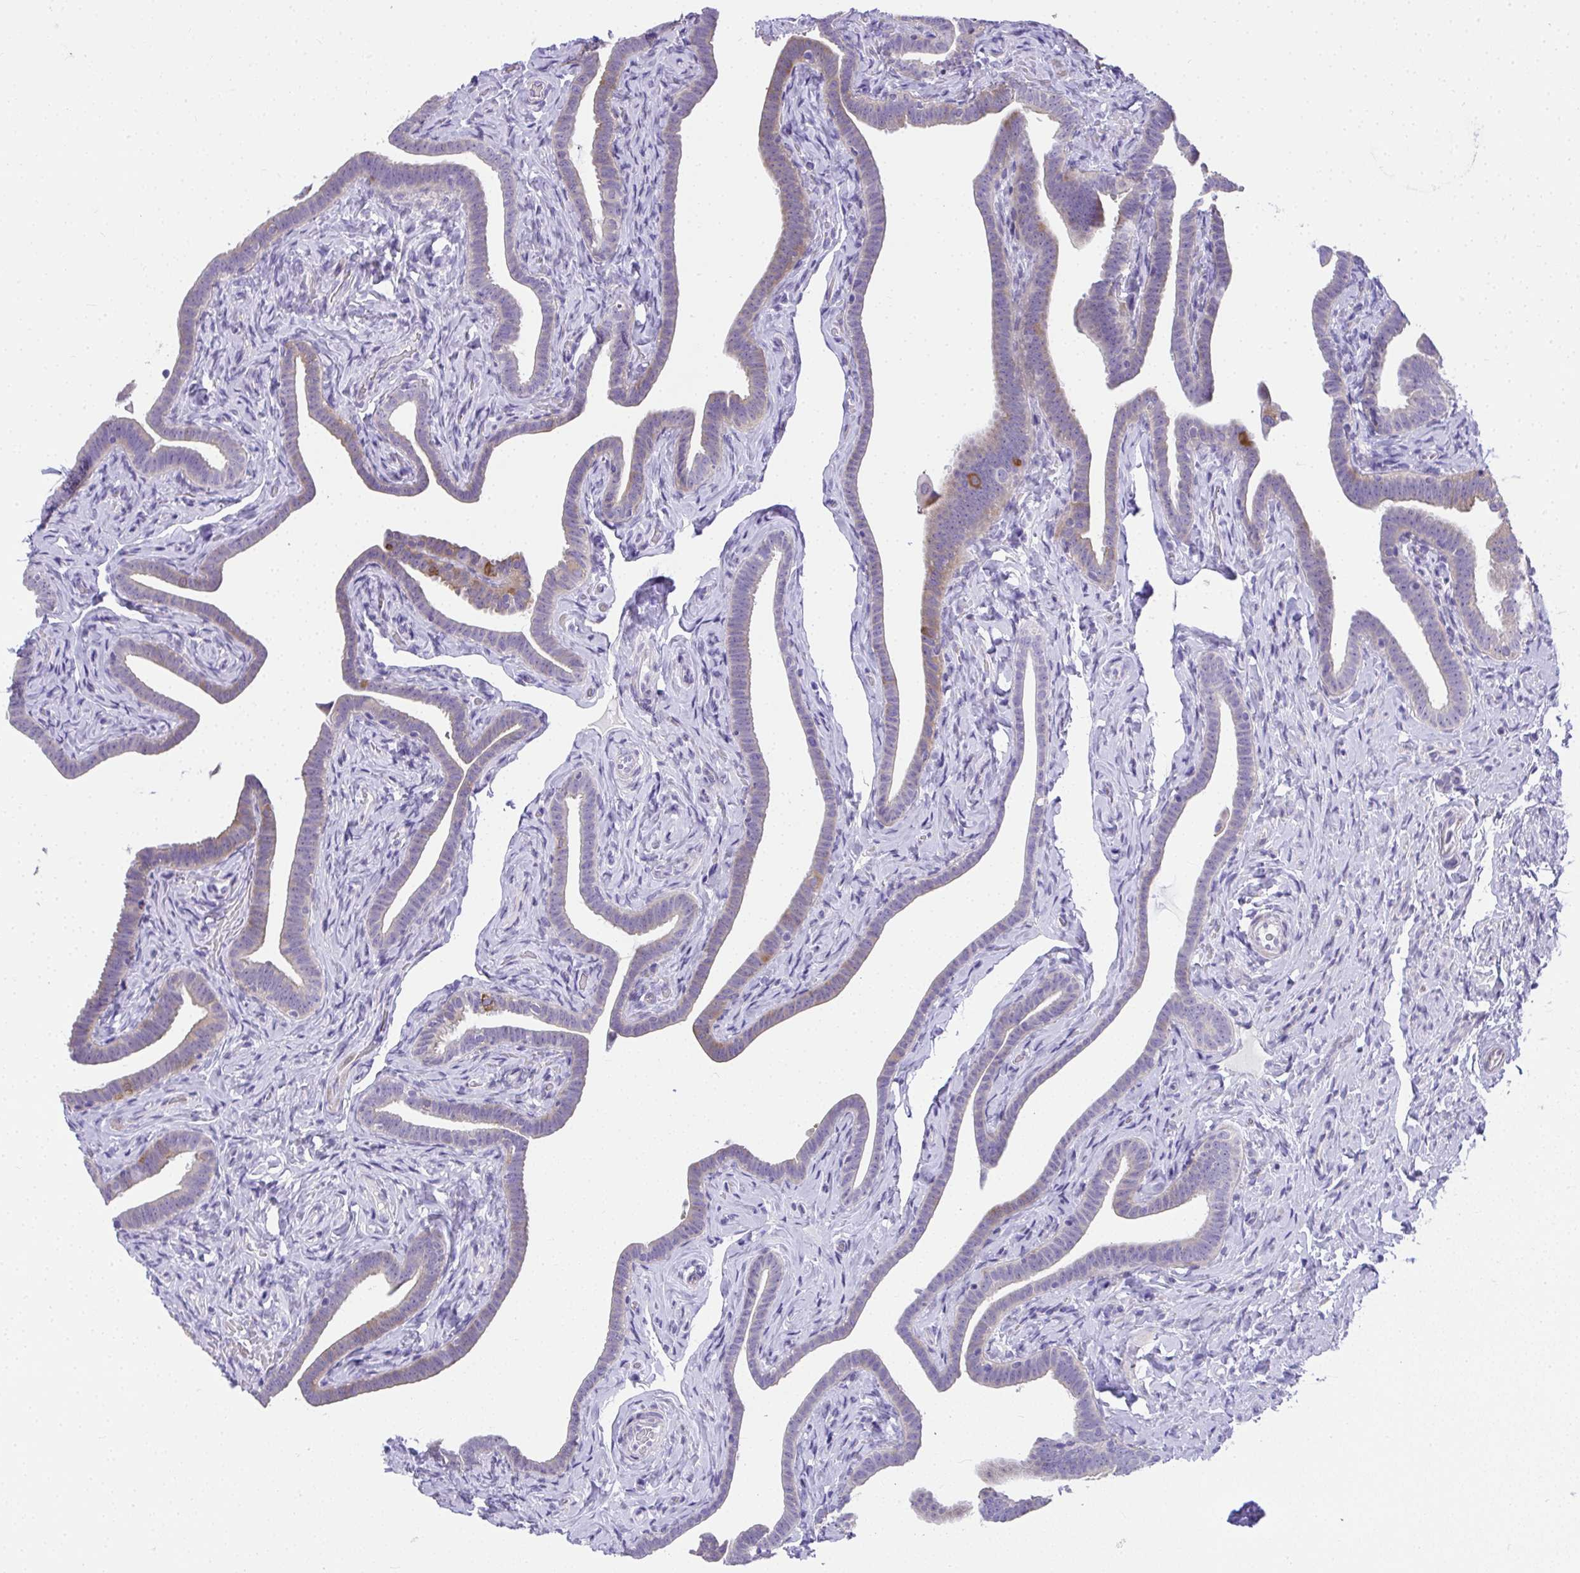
{"staining": {"intensity": "weak", "quantity": "<25%", "location": "cytoplasmic/membranous"}, "tissue": "fallopian tube", "cell_type": "Glandular cells", "image_type": "normal", "snomed": [{"axis": "morphology", "description": "Normal tissue, NOS"}, {"axis": "topography", "description": "Fallopian tube"}], "caption": "A high-resolution photomicrograph shows immunohistochemistry (IHC) staining of unremarkable fallopian tube, which displays no significant expression in glandular cells.", "gene": "ADRA2C", "patient": {"sex": "female", "age": 69}}